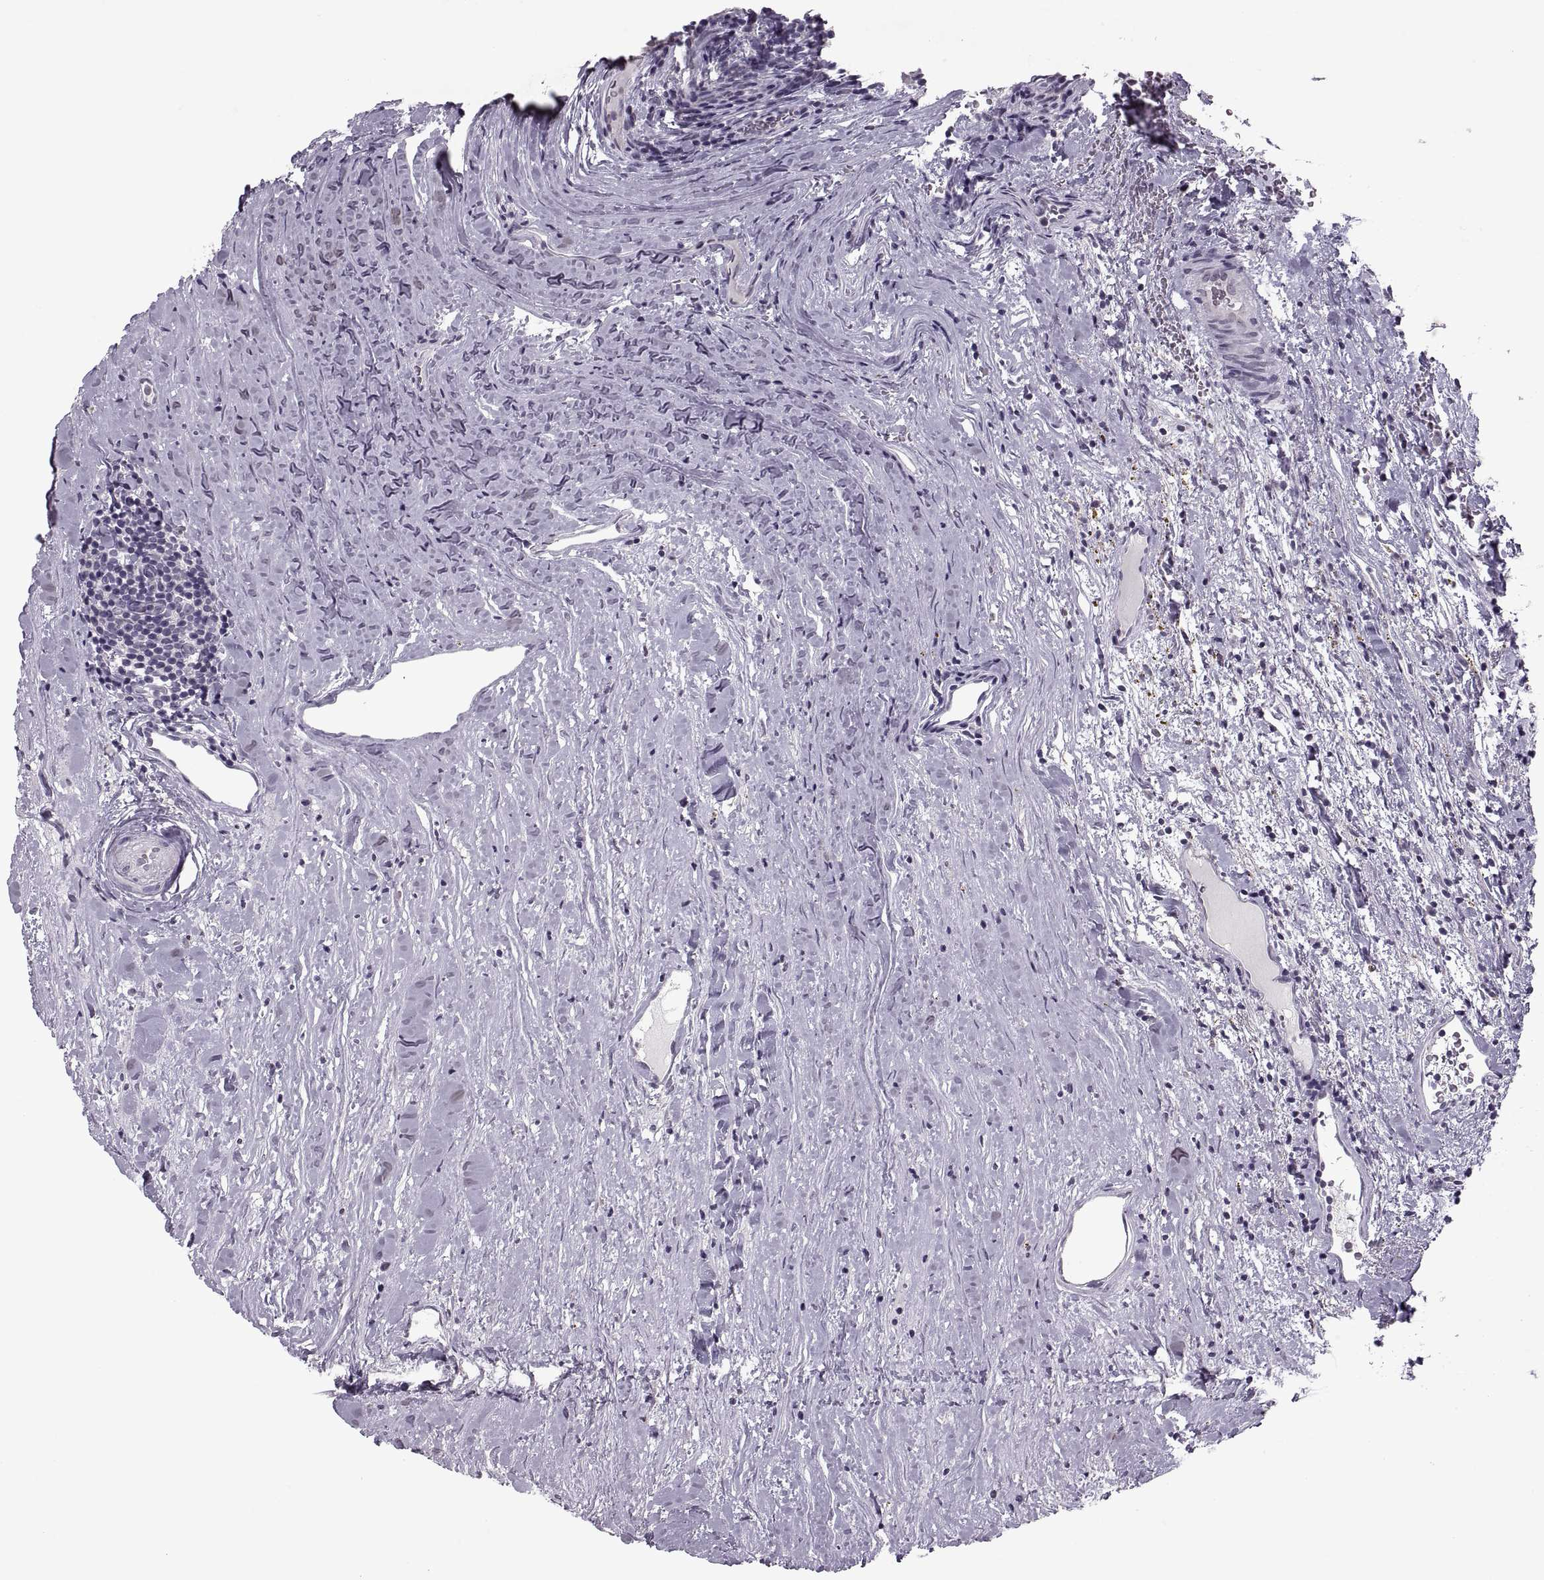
{"staining": {"intensity": "negative", "quantity": "none", "location": "none"}, "tissue": "renal cancer", "cell_type": "Tumor cells", "image_type": "cancer", "snomed": [{"axis": "morphology", "description": "Adenocarcinoma, NOS"}, {"axis": "topography", "description": "Kidney"}], "caption": "Tumor cells are negative for brown protein staining in renal adenocarcinoma.", "gene": "MGAT4D", "patient": {"sex": "female", "age": 67}}